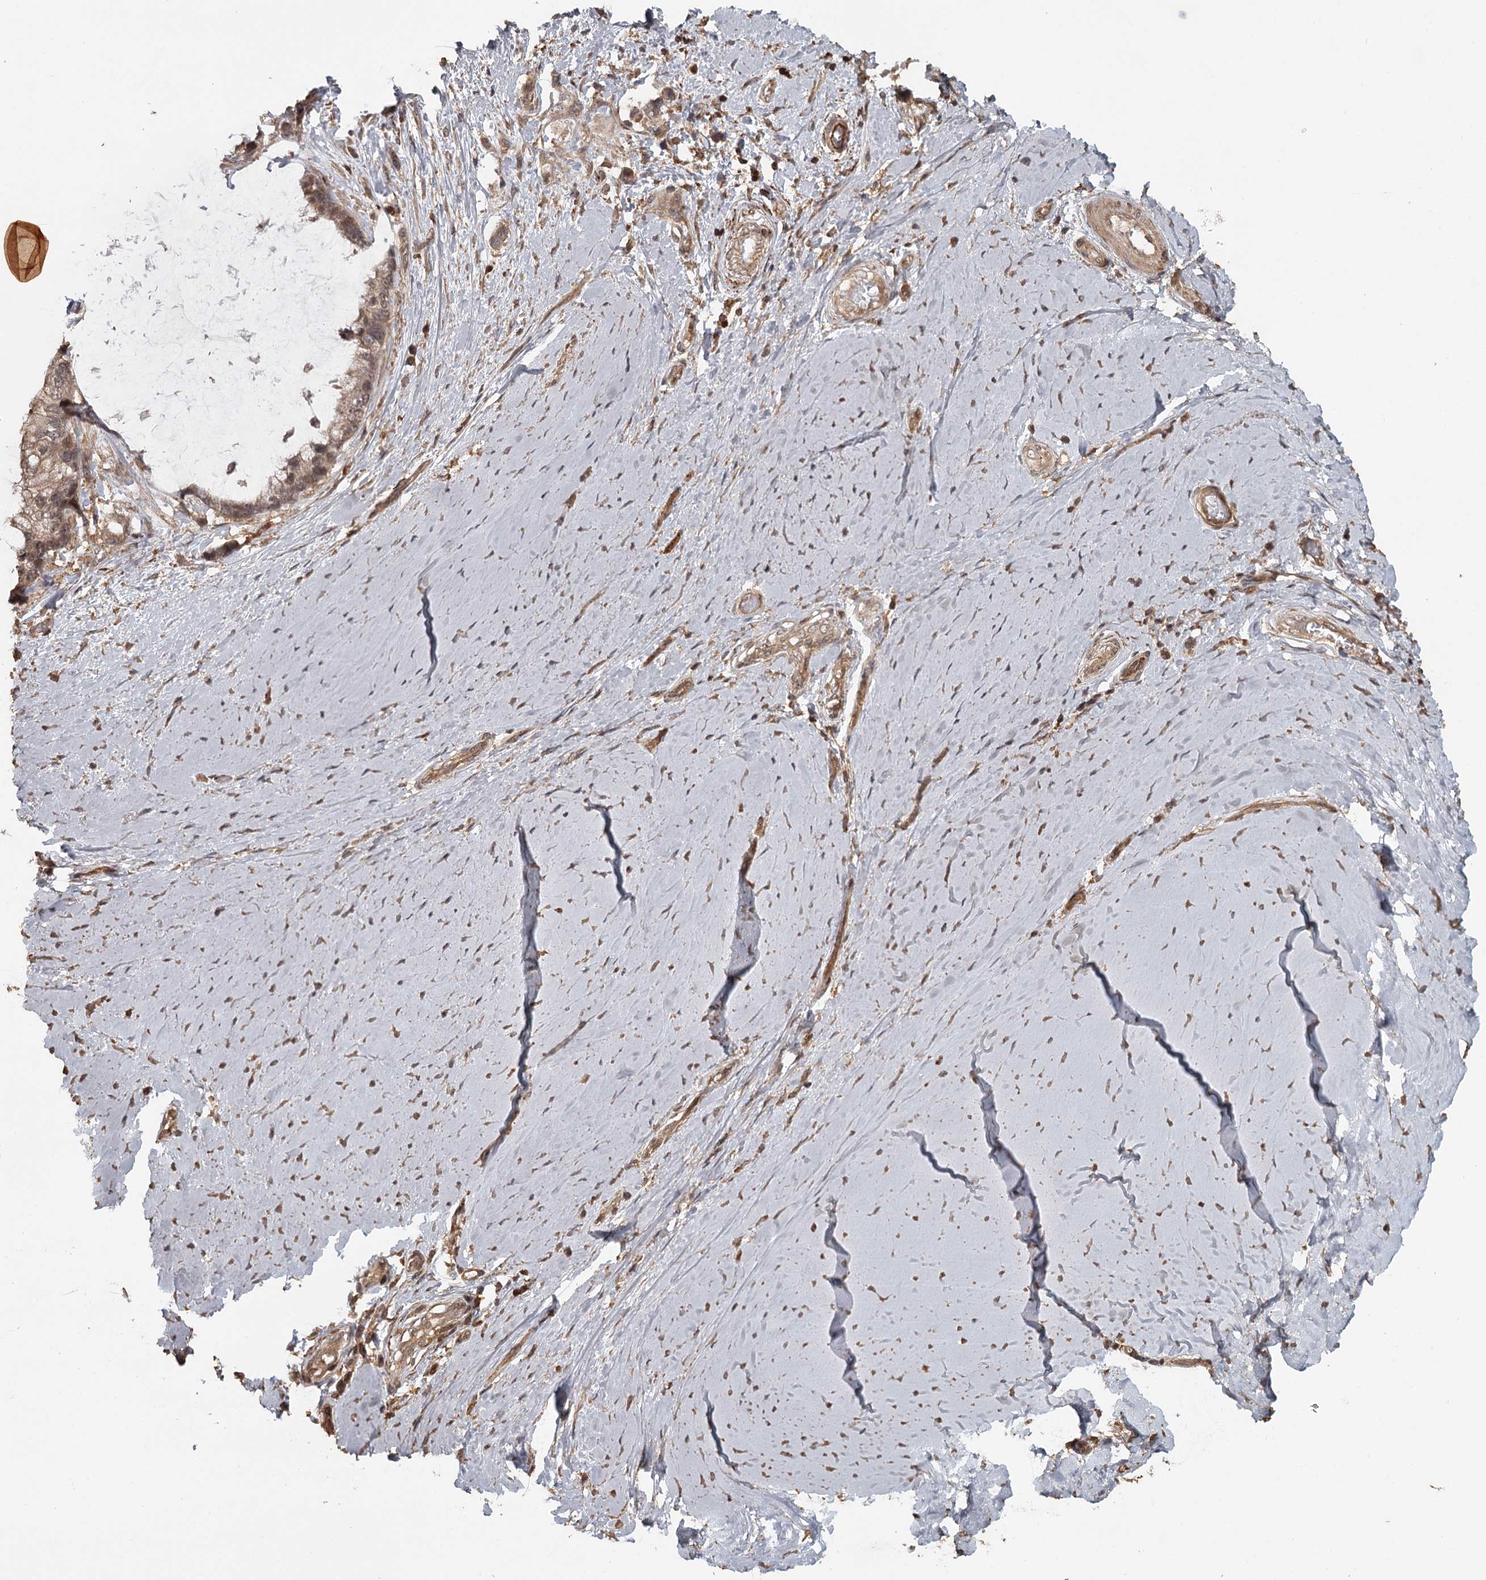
{"staining": {"intensity": "moderate", "quantity": "25%-75%", "location": "cytoplasmic/membranous,nuclear"}, "tissue": "ovarian cancer", "cell_type": "Tumor cells", "image_type": "cancer", "snomed": [{"axis": "morphology", "description": "Cystadenocarcinoma, mucinous, NOS"}, {"axis": "topography", "description": "Ovary"}], "caption": "A high-resolution histopathology image shows IHC staining of mucinous cystadenocarcinoma (ovarian), which demonstrates moderate cytoplasmic/membranous and nuclear expression in approximately 25%-75% of tumor cells.", "gene": "FAXC", "patient": {"sex": "female", "age": 39}}